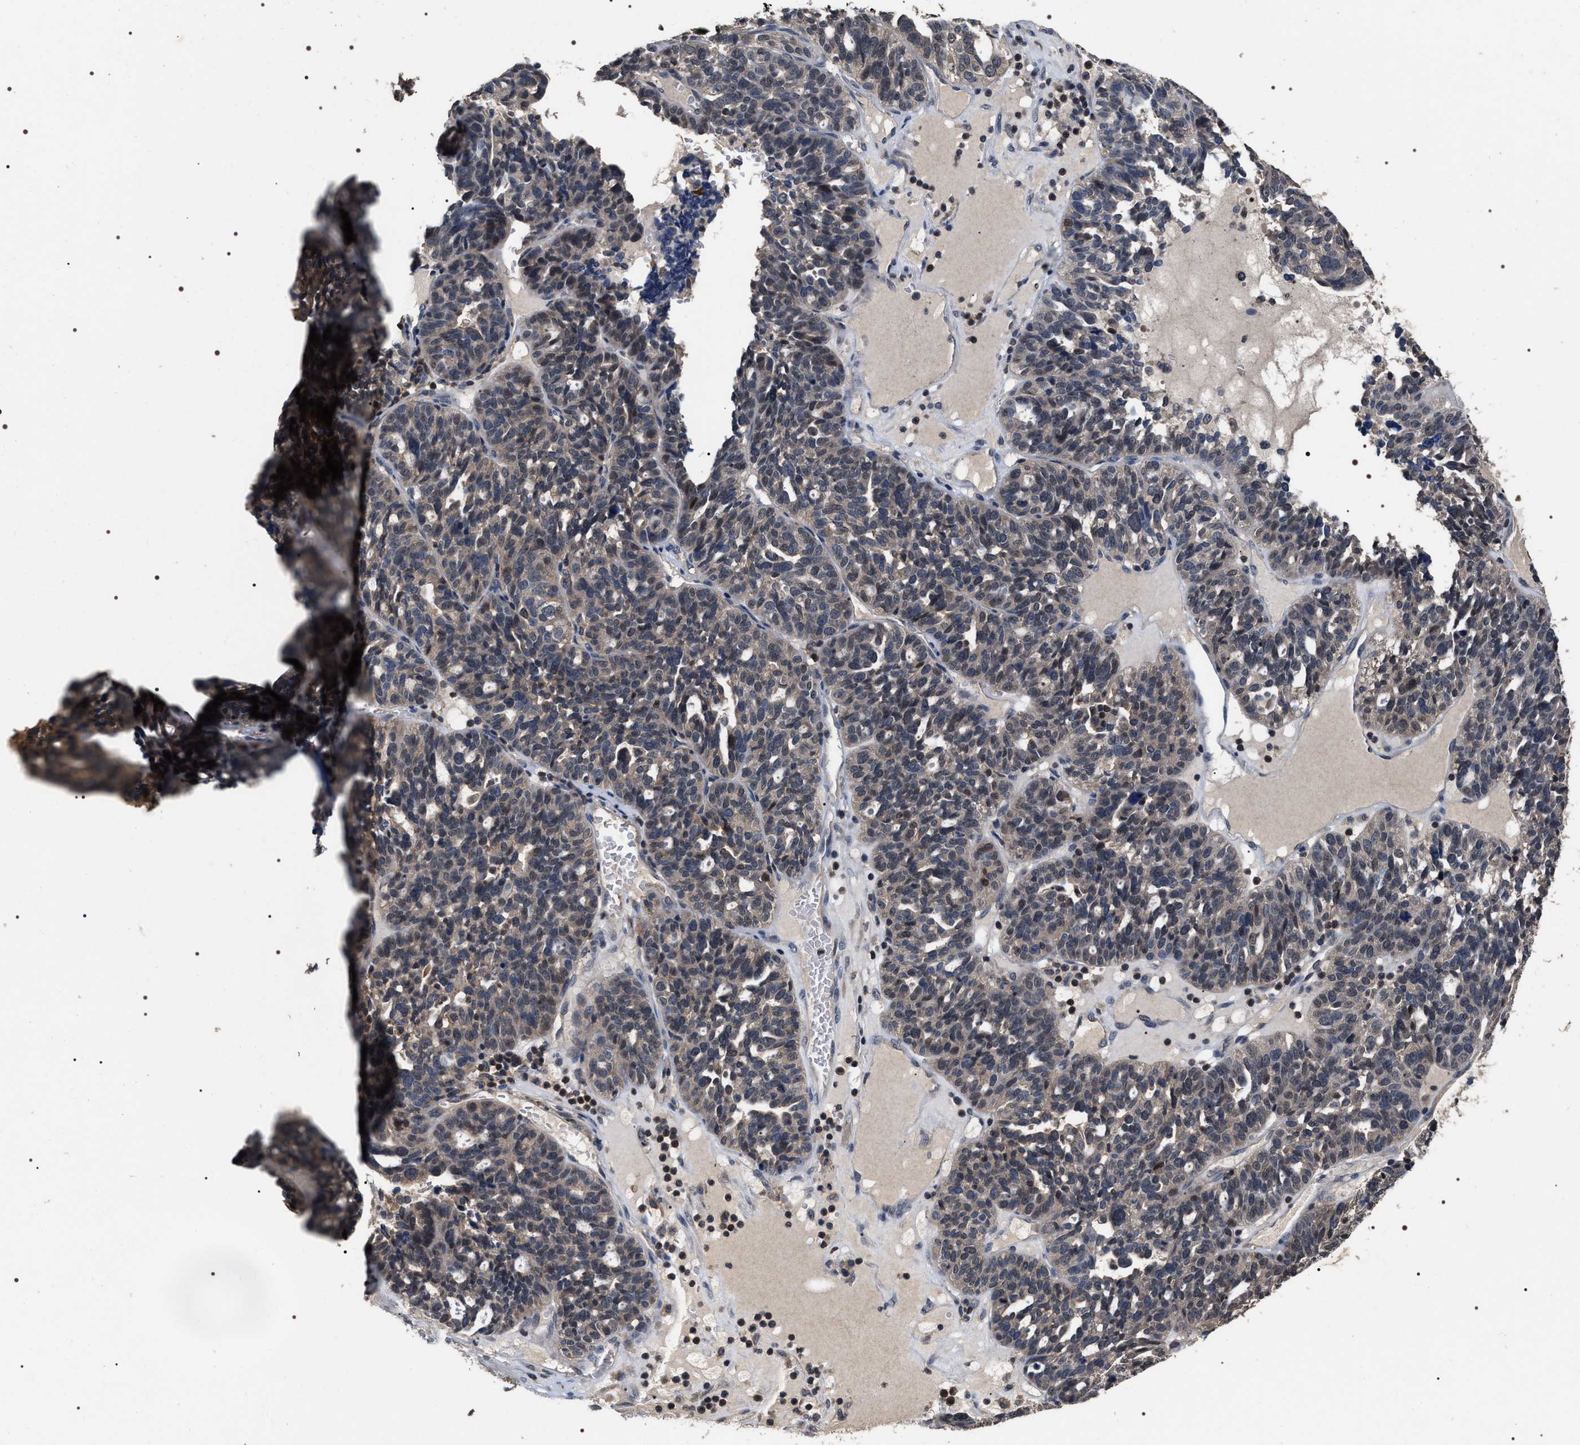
{"staining": {"intensity": "weak", "quantity": "<25%", "location": "cytoplasmic/membranous,nuclear"}, "tissue": "ovarian cancer", "cell_type": "Tumor cells", "image_type": "cancer", "snomed": [{"axis": "morphology", "description": "Cystadenocarcinoma, serous, NOS"}, {"axis": "topography", "description": "Ovary"}], "caption": "Tumor cells show no significant protein staining in serous cystadenocarcinoma (ovarian). The staining was performed using DAB (3,3'-diaminobenzidine) to visualize the protein expression in brown, while the nuclei were stained in blue with hematoxylin (Magnification: 20x).", "gene": "UPF3A", "patient": {"sex": "female", "age": 59}}